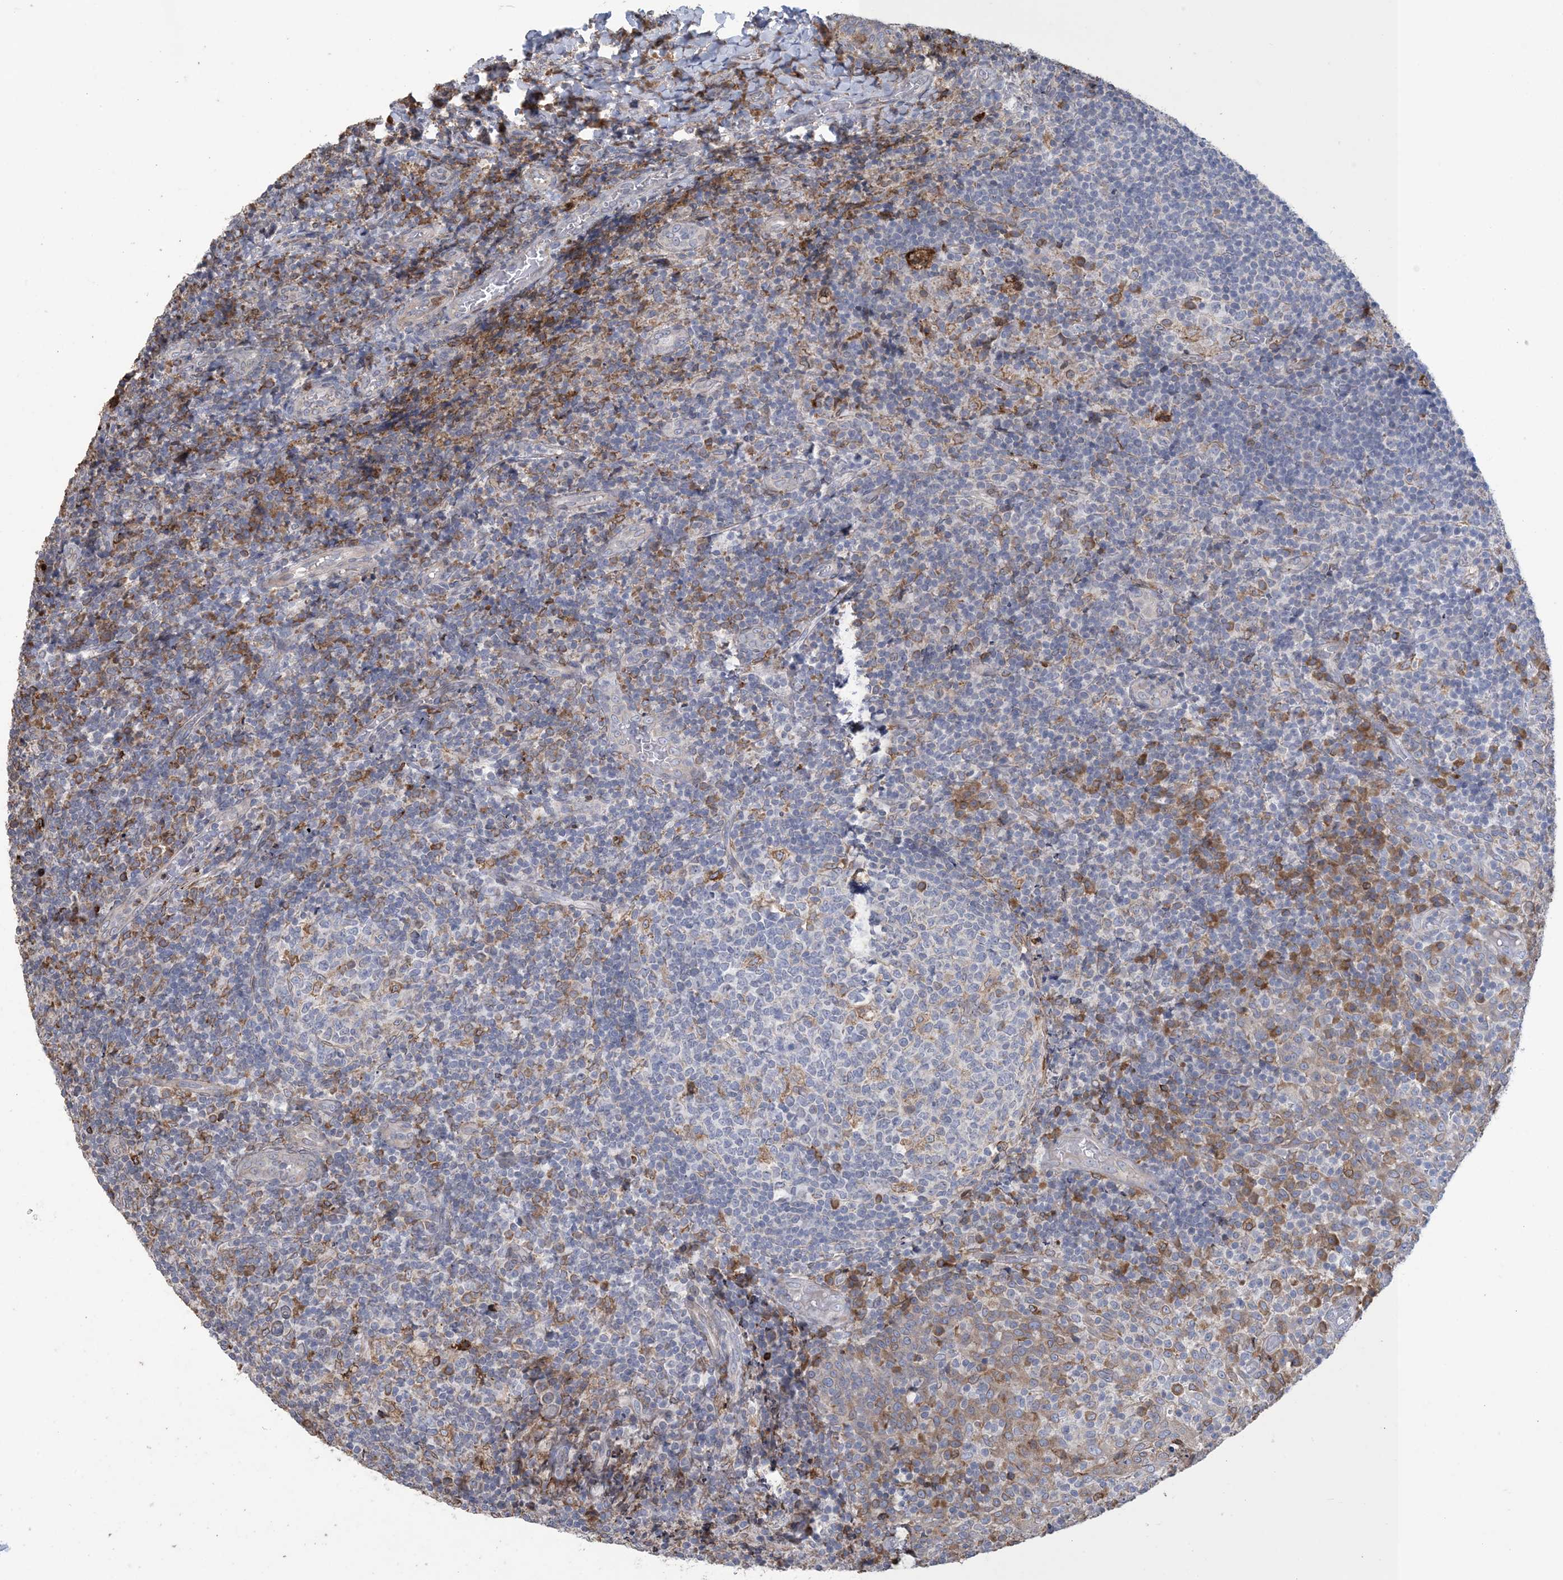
{"staining": {"intensity": "weak", "quantity": "<25%", "location": "cytoplasmic/membranous"}, "tissue": "tonsil", "cell_type": "Germinal center cells", "image_type": "normal", "snomed": [{"axis": "morphology", "description": "Normal tissue, NOS"}, {"axis": "topography", "description": "Tonsil"}], "caption": "This micrograph is of unremarkable tonsil stained with immunohistochemistry to label a protein in brown with the nuclei are counter-stained blue. There is no expression in germinal center cells. (Immunohistochemistry (ihc), brightfield microscopy, high magnification).", "gene": "SHANK1", "patient": {"sex": "female", "age": 19}}